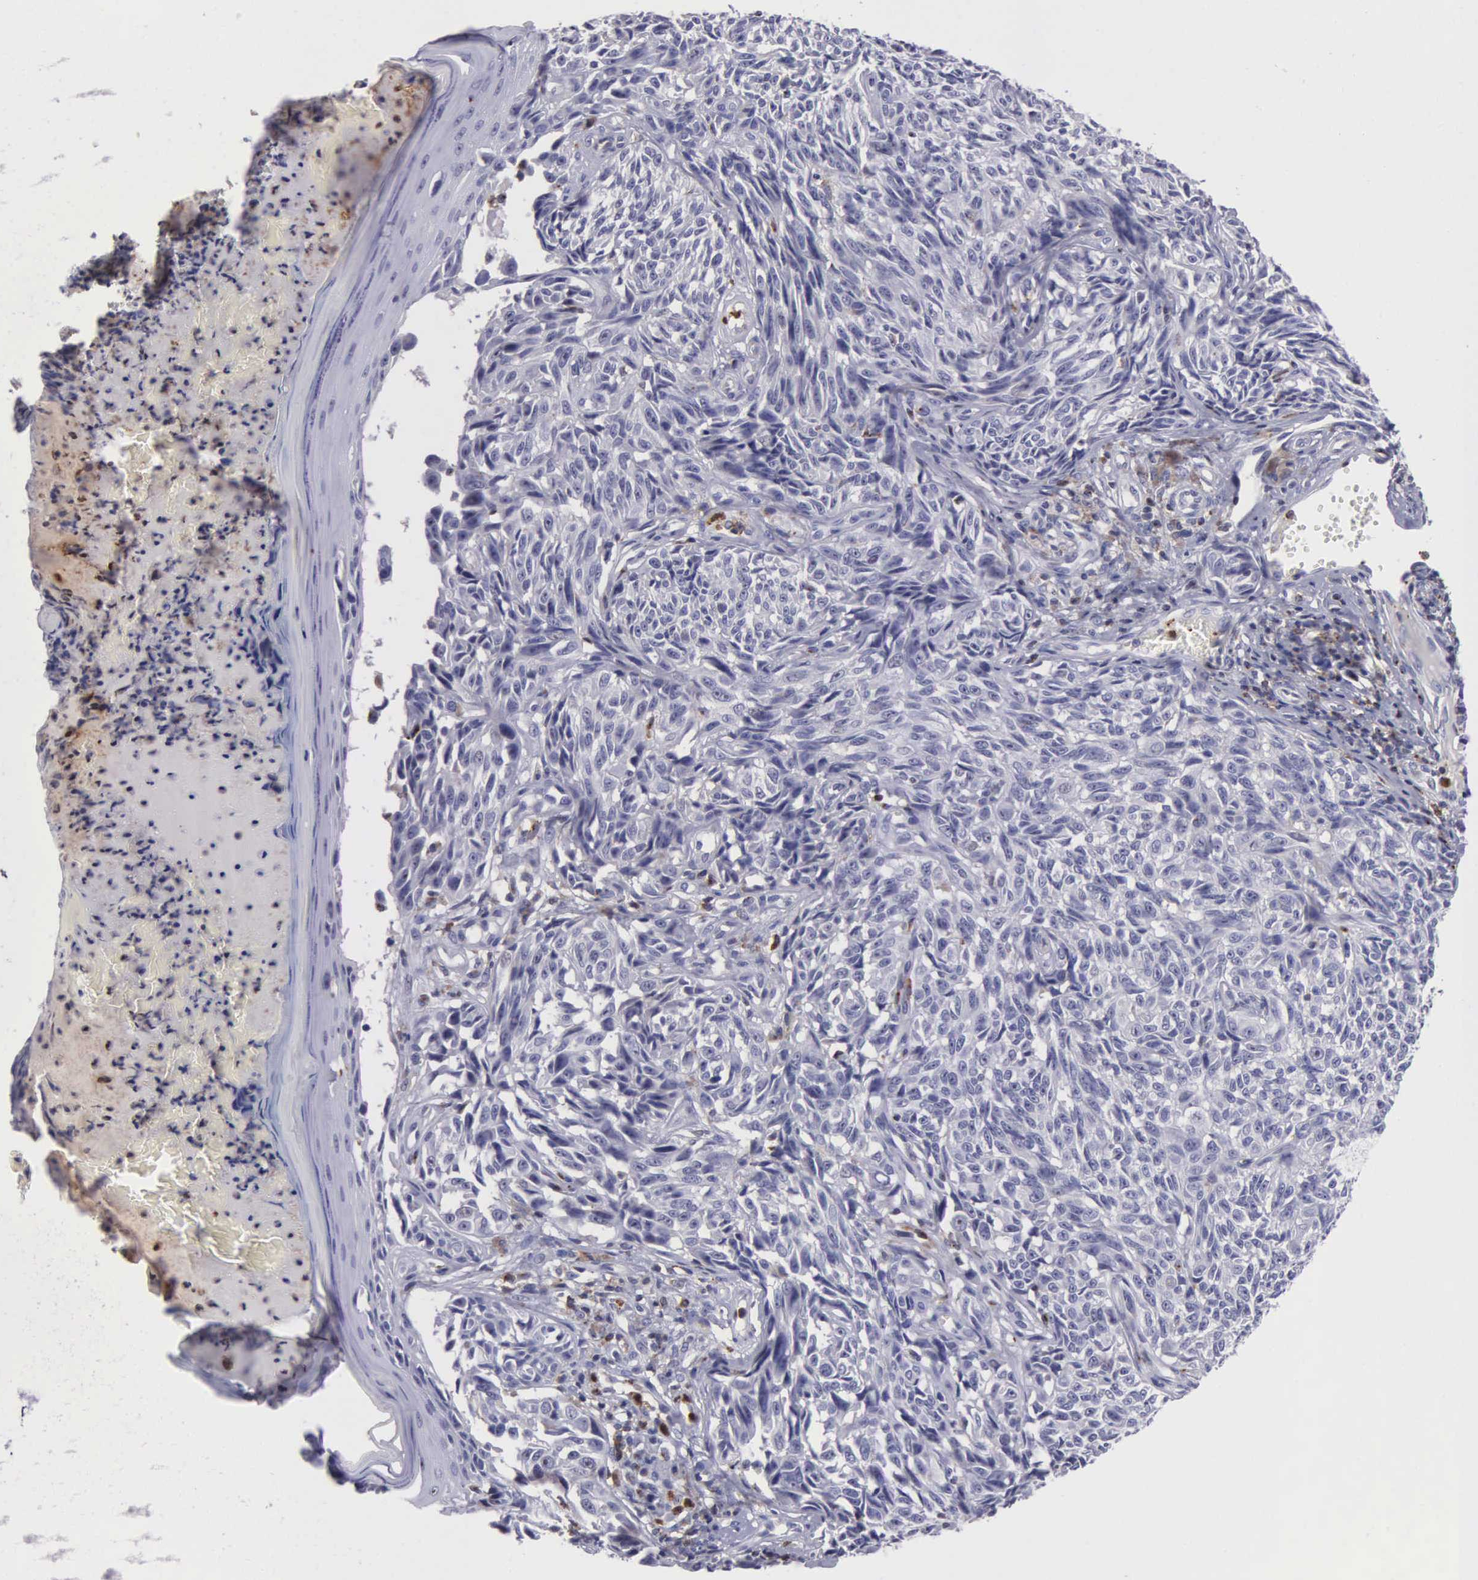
{"staining": {"intensity": "negative", "quantity": "none", "location": "none"}, "tissue": "melanoma", "cell_type": "Tumor cells", "image_type": "cancer", "snomed": [{"axis": "morphology", "description": "Malignant melanoma, NOS"}, {"axis": "topography", "description": "Skin"}], "caption": "Immunohistochemistry of malignant melanoma demonstrates no positivity in tumor cells. The staining was performed using DAB to visualize the protein expression in brown, while the nuclei were stained in blue with hematoxylin (Magnification: 20x).", "gene": "SRGN", "patient": {"sex": "male", "age": 67}}